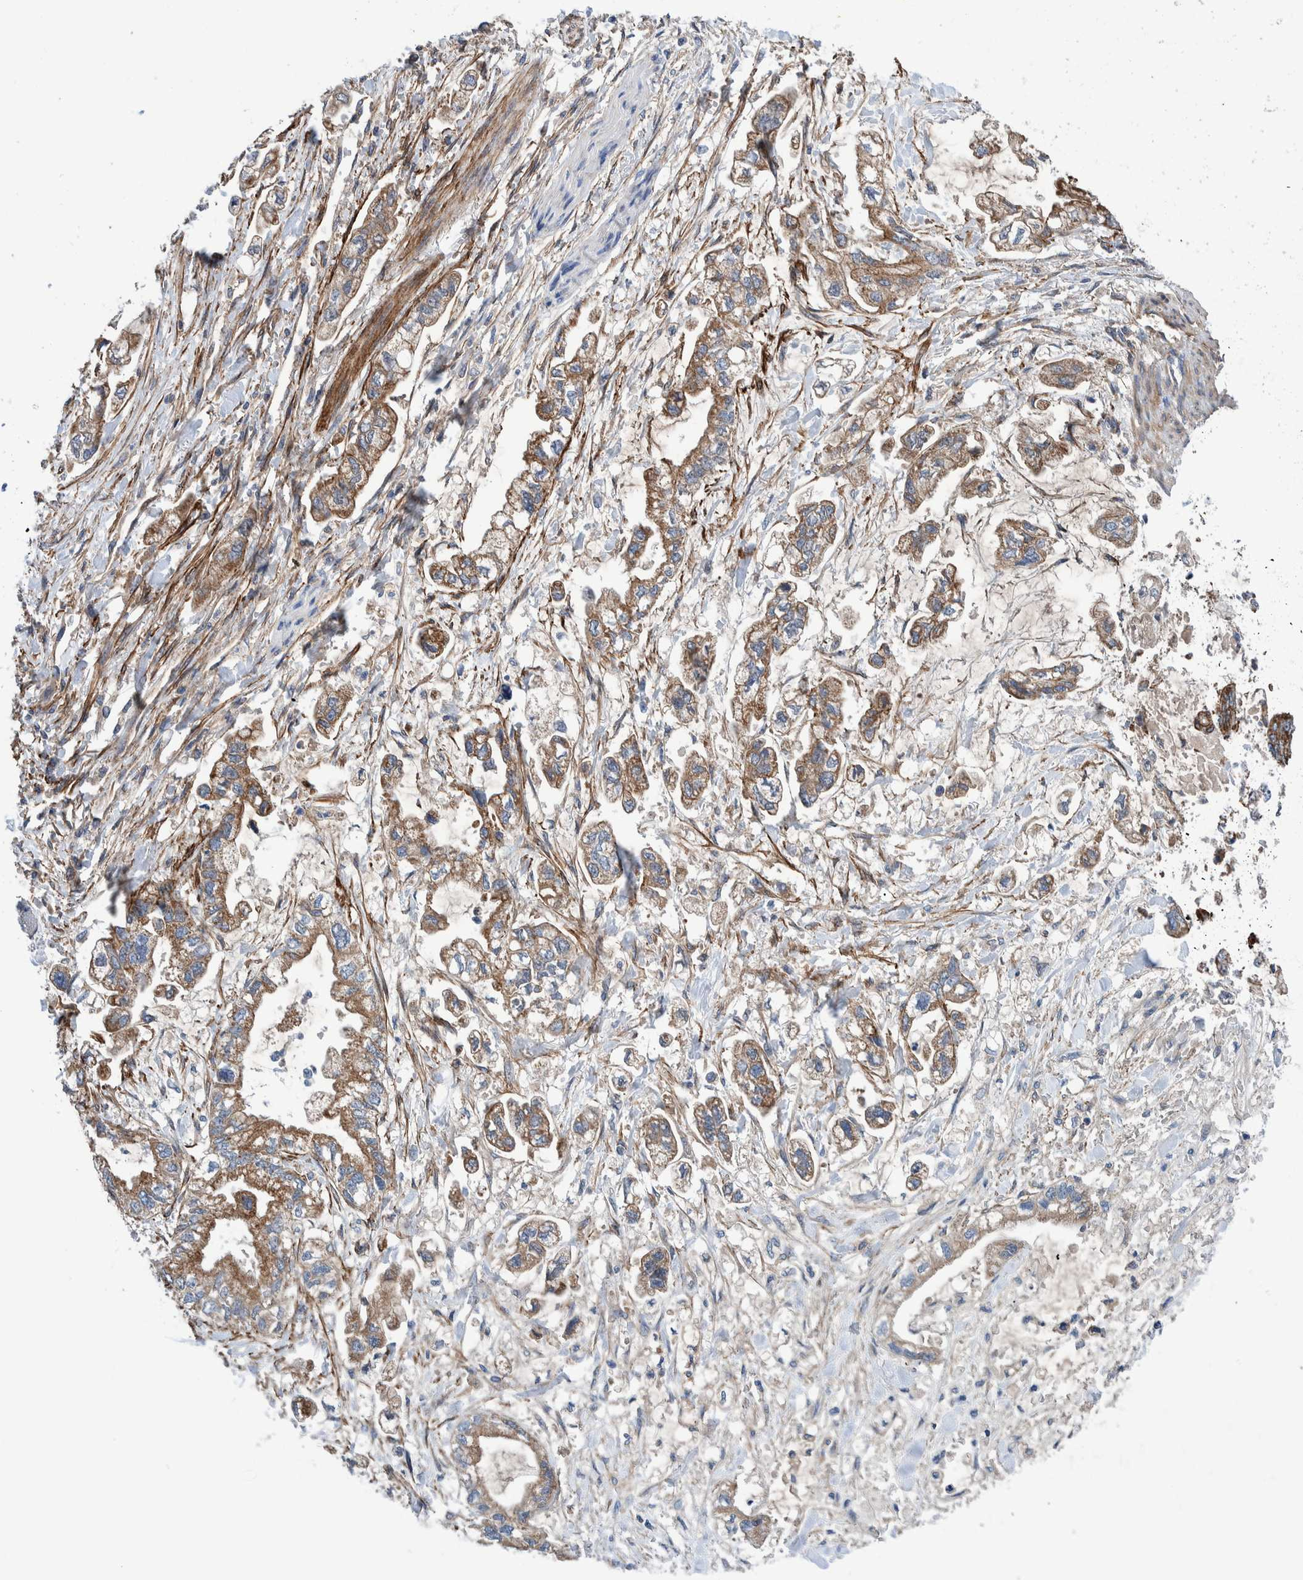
{"staining": {"intensity": "moderate", "quantity": ">75%", "location": "cytoplasmic/membranous"}, "tissue": "stomach cancer", "cell_type": "Tumor cells", "image_type": "cancer", "snomed": [{"axis": "morphology", "description": "Normal tissue, NOS"}, {"axis": "morphology", "description": "Adenocarcinoma, NOS"}, {"axis": "topography", "description": "Stomach"}], "caption": "Immunohistochemical staining of adenocarcinoma (stomach) demonstrates medium levels of moderate cytoplasmic/membranous protein staining in approximately >75% of tumor cells.", "gene": "SLC25A10", "patient": {"sex": "male", "age": 62}}